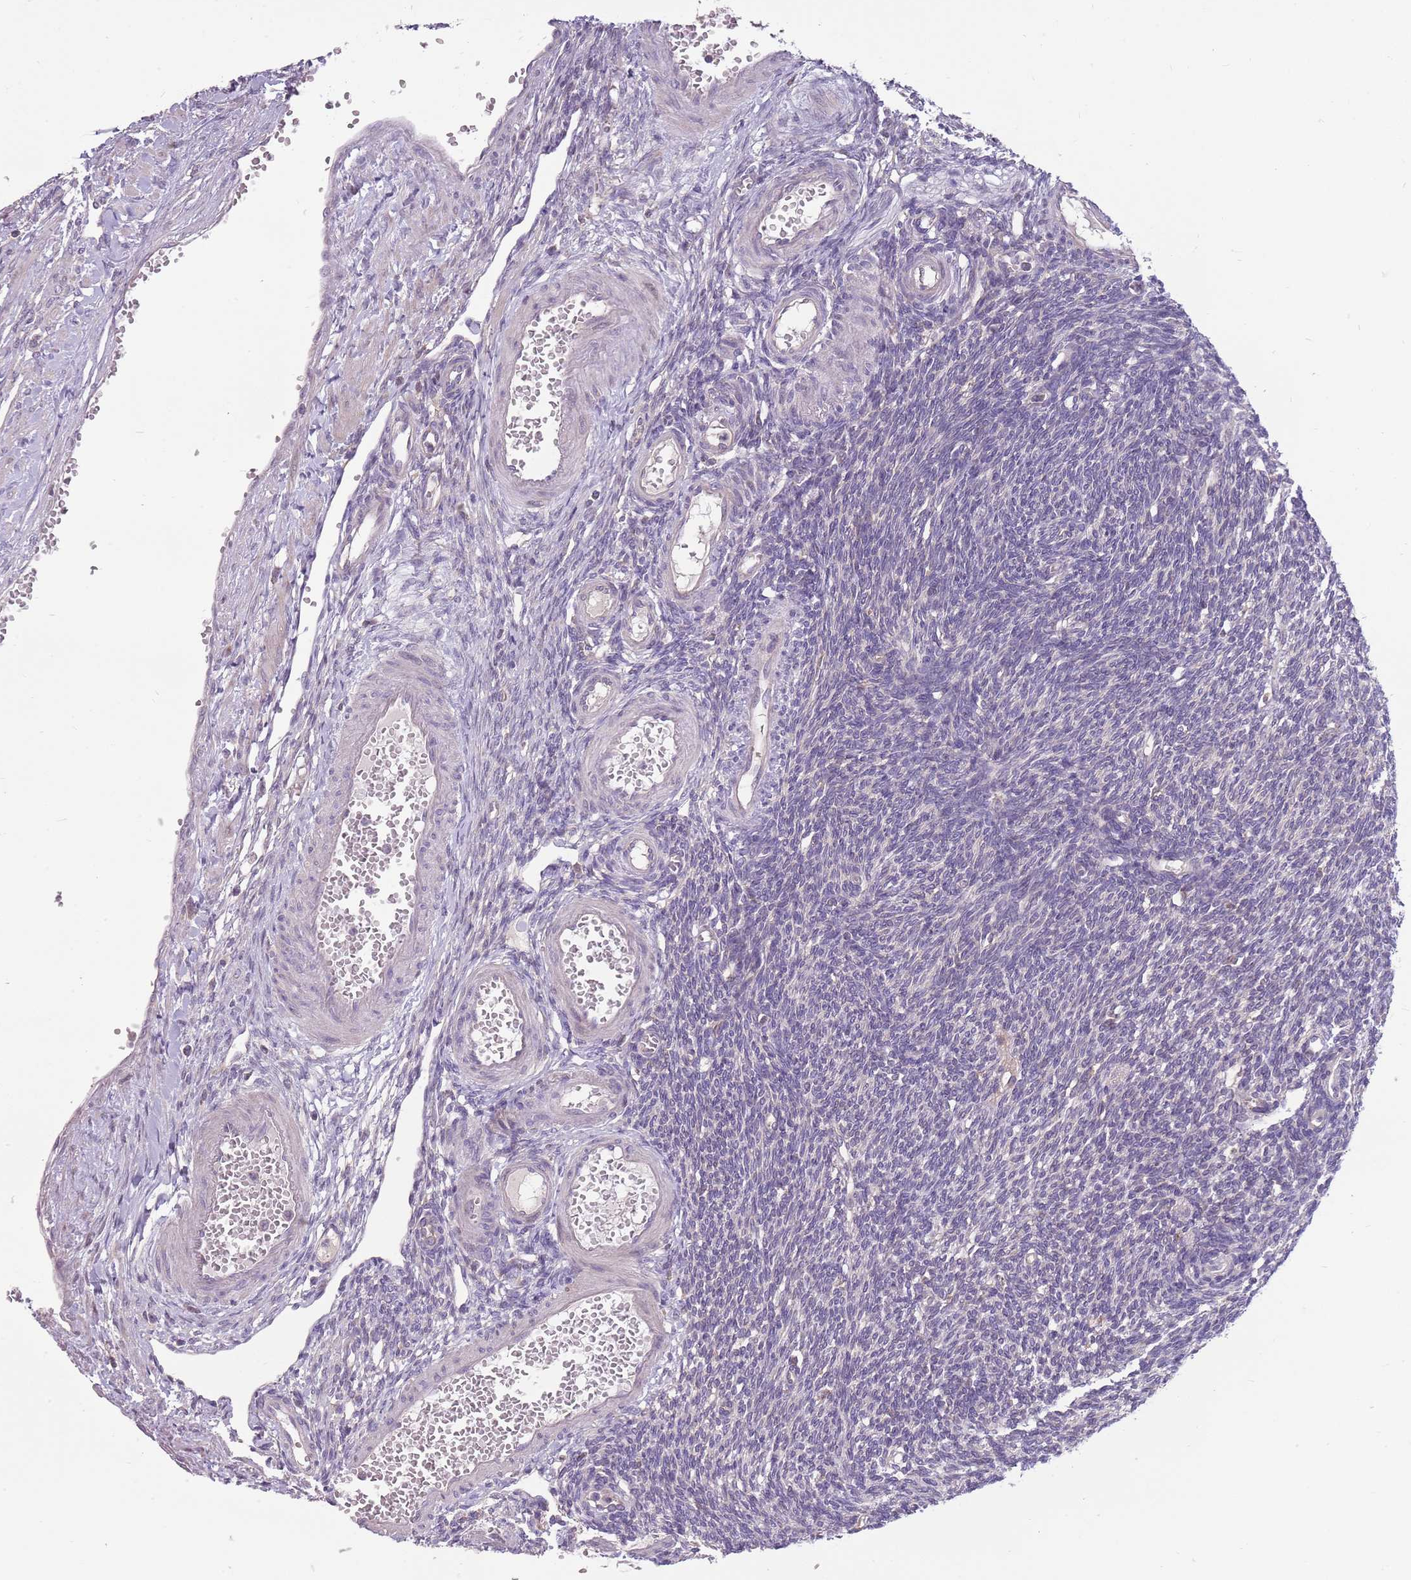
{"staining": {"intensity": "negative", "quantity": "none", "location": "none"}, "tissue": "ovary", "cell_type": "Ovarian stroma cells", "image_type": "normal", "snomed": [{"axis": "morphology", "description": "Normal tissue, NOS"}, {"axis": "morphology", "description": "Cyst, NOS"}, {"axis": "topography", "description": "Ovary"}], "caption": "Ovarian stroma cells are negative for brown protein staining in unremarkable ovary. (DAB (3,3'-diaminobenzidine) IHC visualized using brightfield microscopy, high magnification).", "gene": "PPP1R27", "patient": {"sex": "female", "age": 33}}